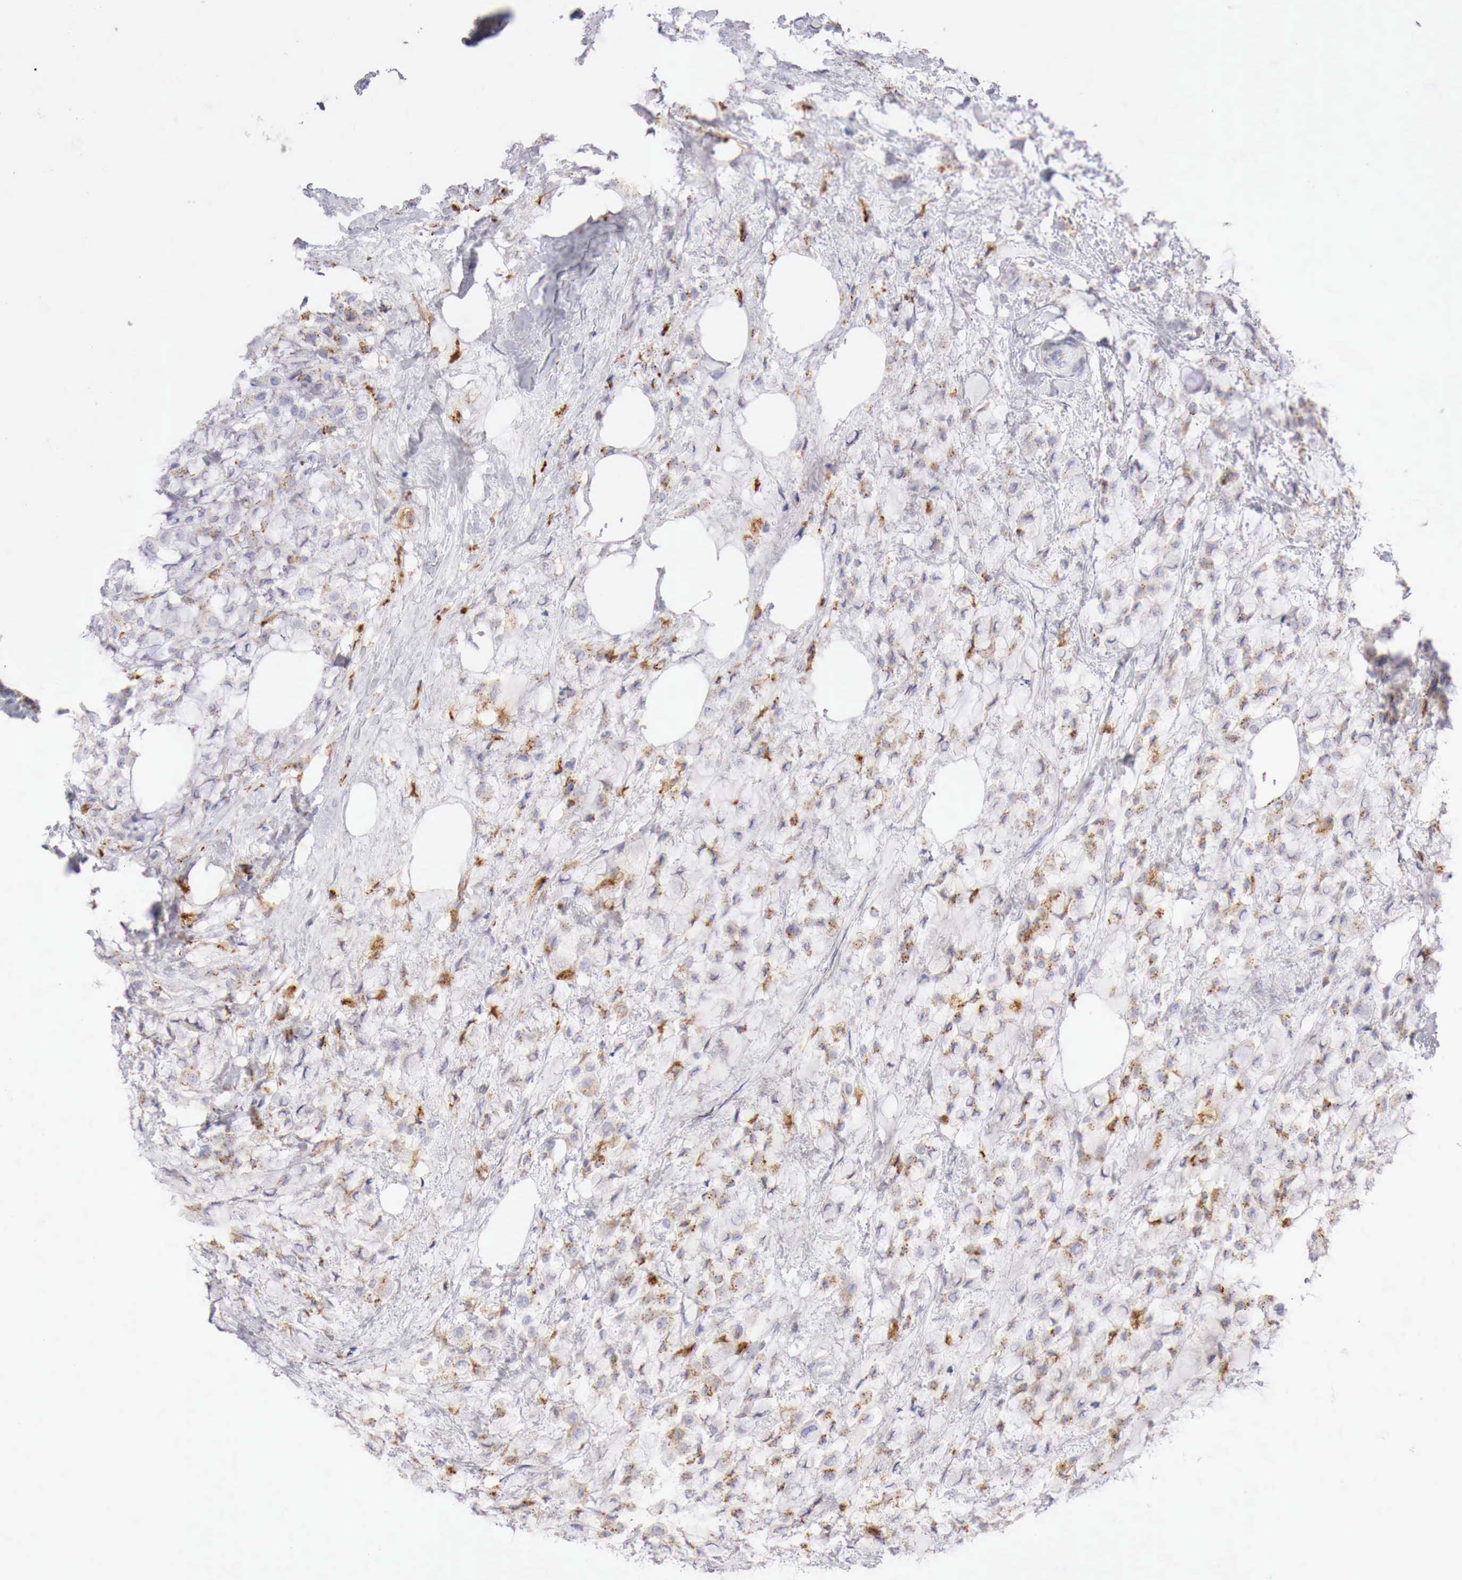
{"staining": {"intensity": "moderate", "quantity": "25%-75%", "location": "cytoplasmic/membranous"}, "tissue": "breast cancer", "cell_type": "Tumor cells", "image_type": "cancer", "snomed": [{"axis": "morphology", "description": "Lobular carcinoma"}, {"axis": "topography", "description": "Breast"}], "caption": "This is a photomicrograph of IHC staining of breast cancer, which shows moderate staining in the cytoplasmic/membranous of tumor cells.", "gene": "GLA", "patient": {"sex": "female", "age": 85}}